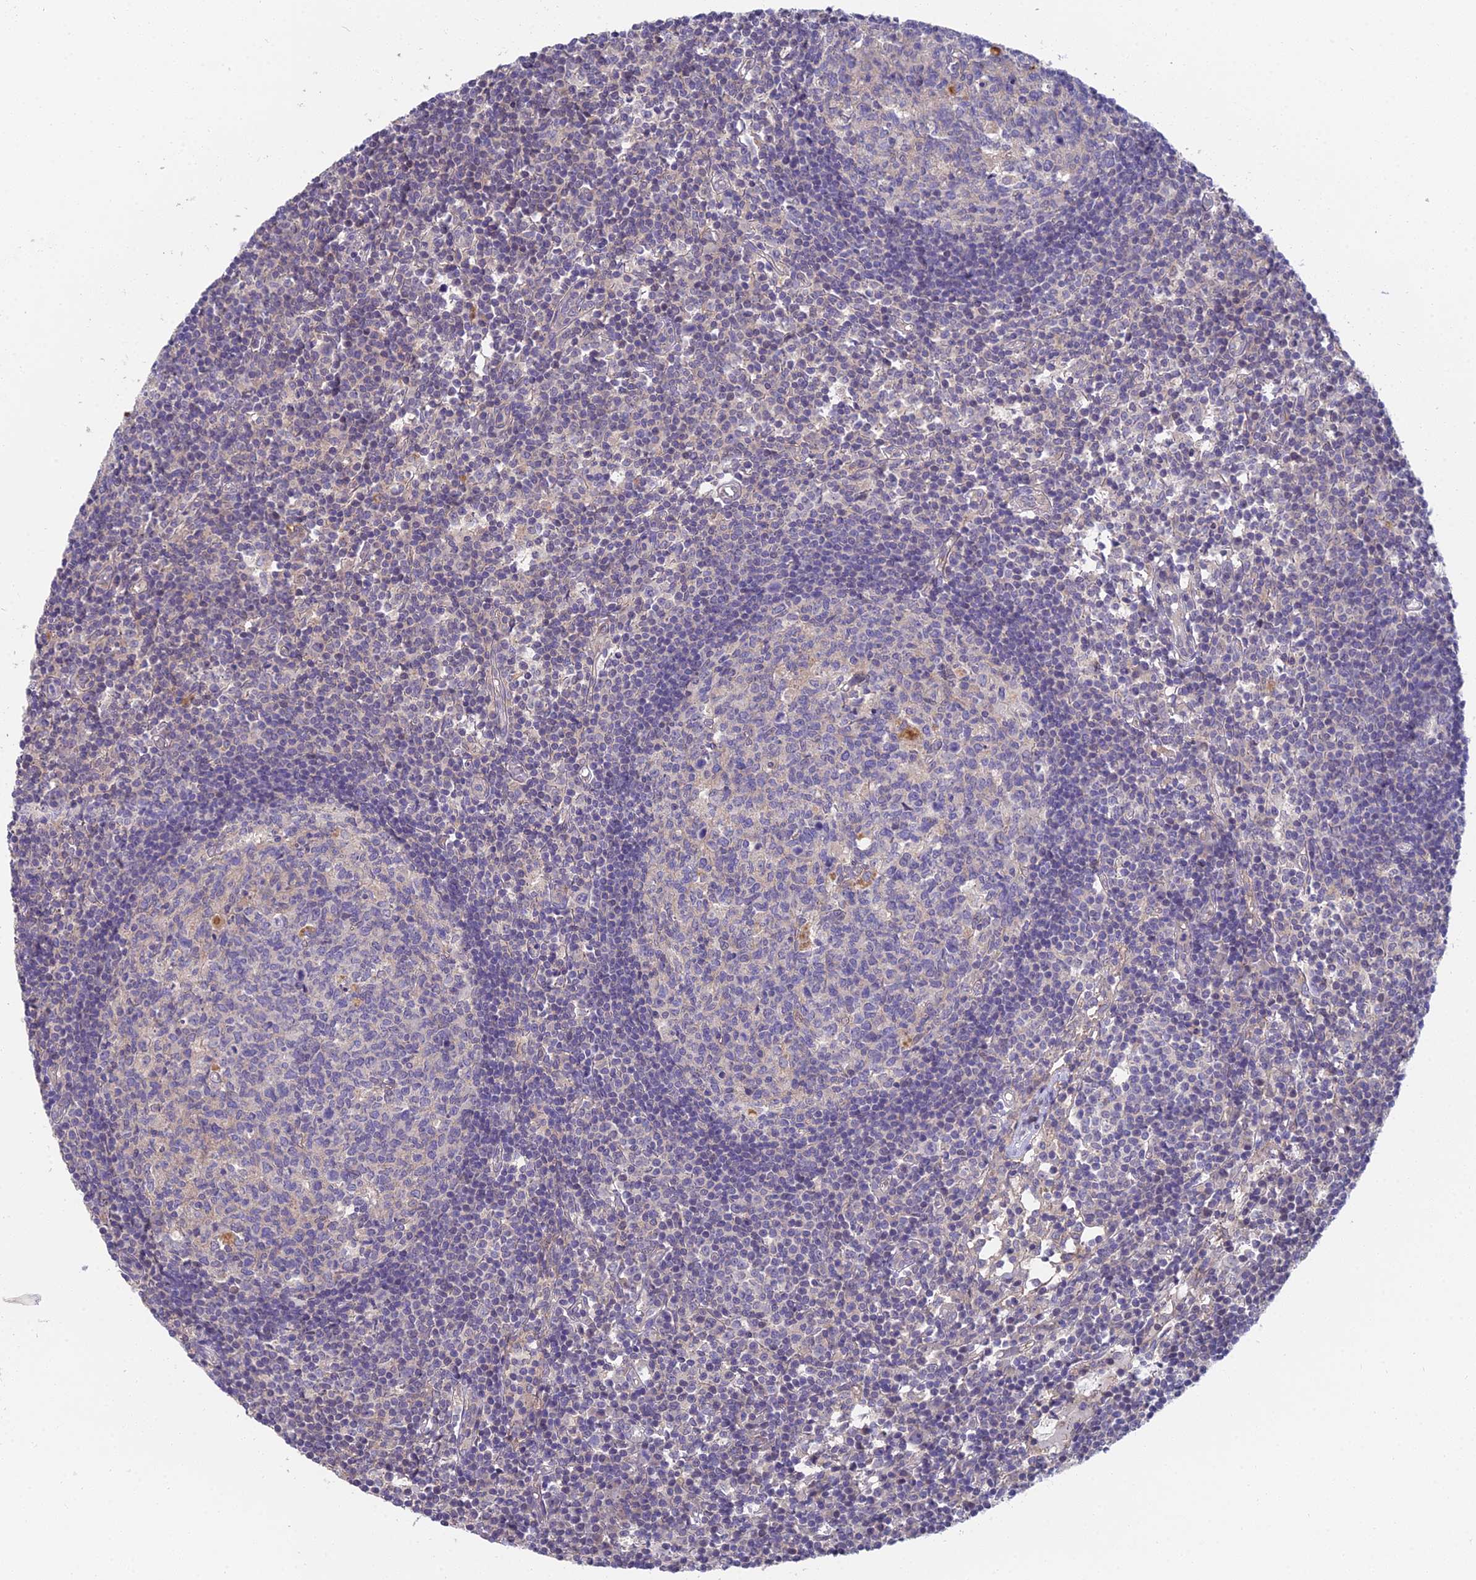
{"staining": {"intensity": "negative", "quantity": "none", "location": "none"}, "tissue": "lymph node", "cell_type": "Germinal center cells", "image_type": "normal", "snomed": [{"axis": "morphology", "description": "Normal tissue, NOS"}, {"axis": "topography", "description": "Lymph node"}], "caption": "High magnification brightfield microscopy of unremarkable lymph node stained with DAB (3,3'-diaminobenzidine) (brown) and counterstained with hematoxylin (blue): germinal center cells show no significant staining. The staining is performed using DAB brown chromogen with nuclei counter-stained in using hematoxylin.", "gene": "METTL26", "patient": {"sex": "female", "age": 55}}